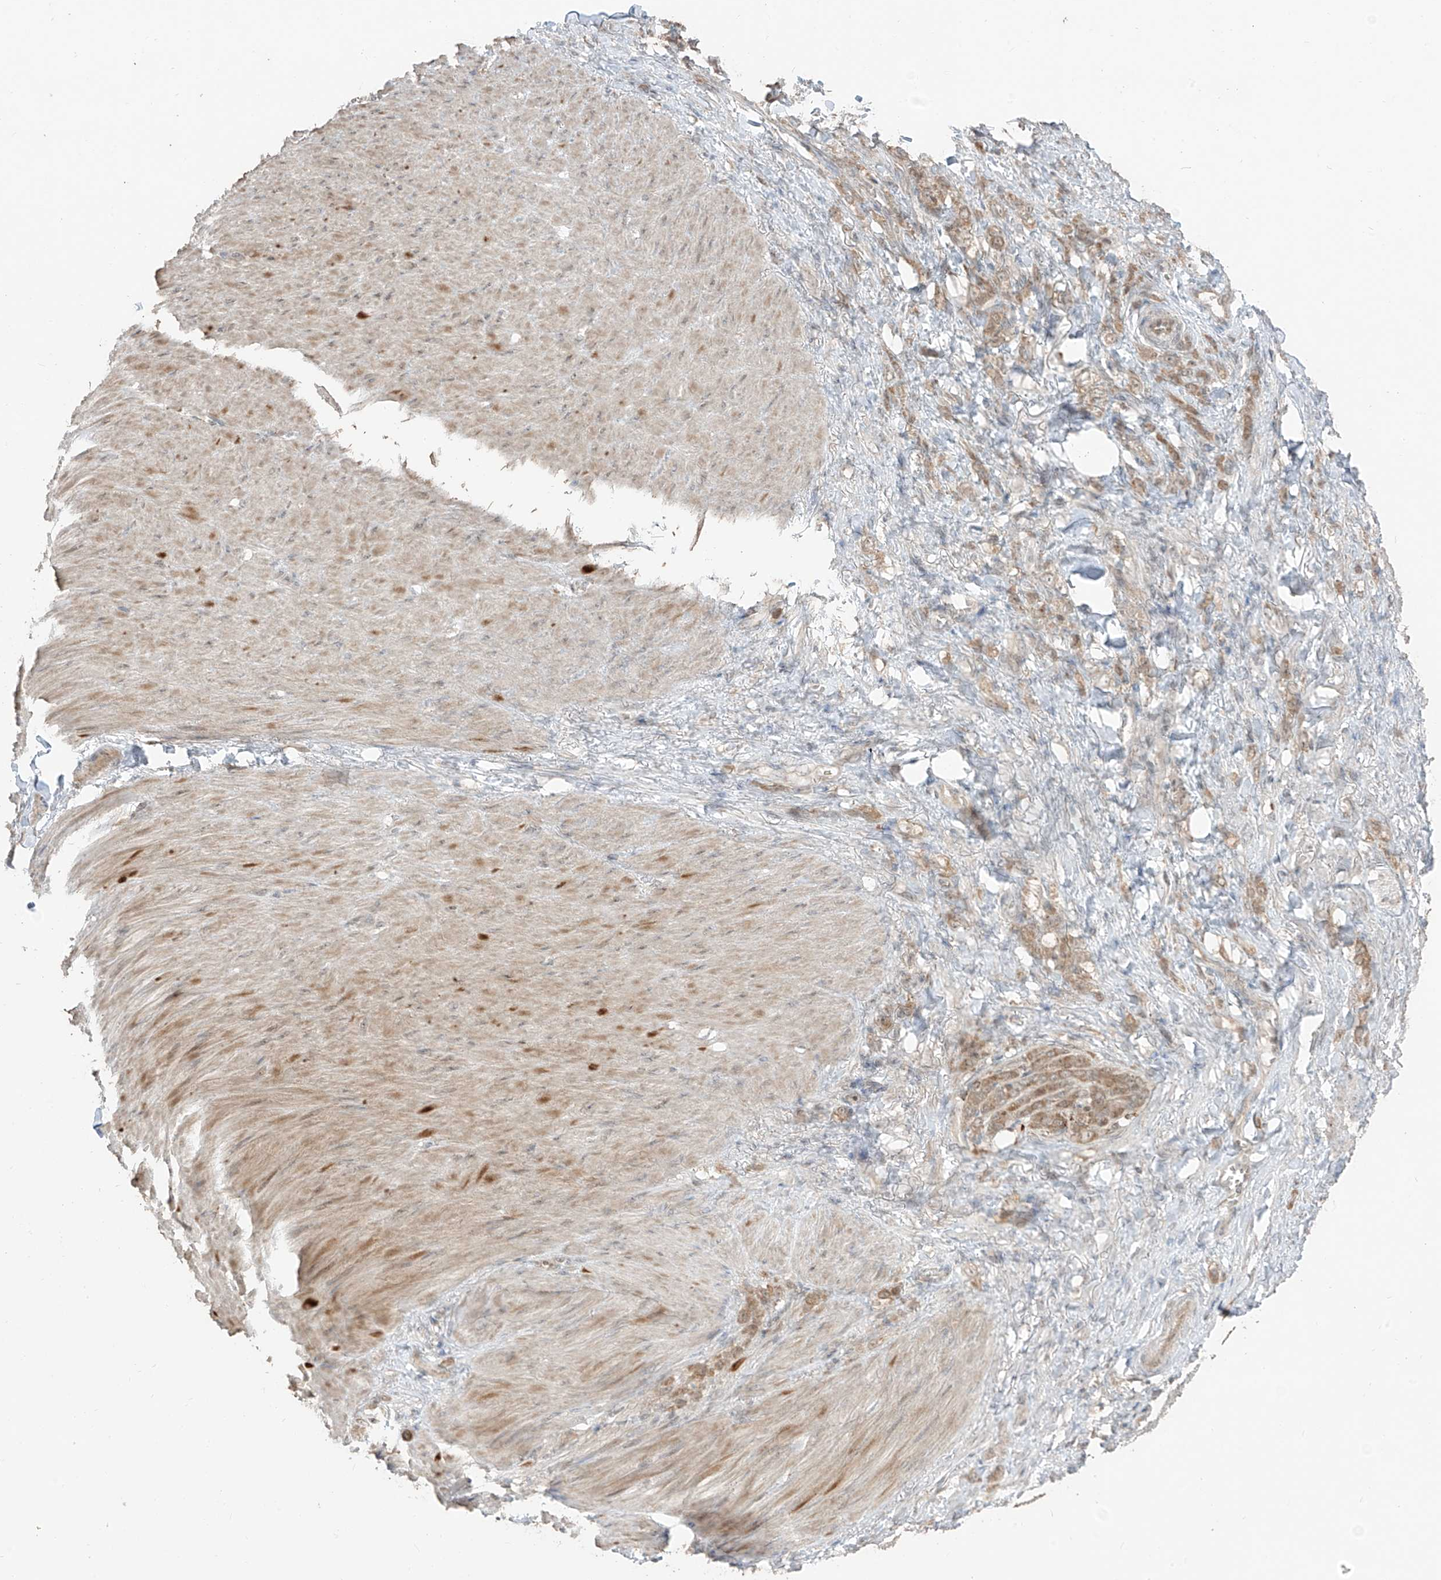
{"staining": {"intensity": "moderate", "quantity": ">75%", "location": "cytoplasmic/membranous"}, "tissue": "stomach cancer", "cell_type": "Tumor cells", "image_type": "cancer", "snomed": [{"axis": "morphology", "description": "Normal tissue, NOS"}, {"axis": "morphology", "description": "Adenocarcinoma, NOS"}, {"axis": "topography", "description": "Stomach"}], "caption": "Immunohistochemistry (IHC) of human stomach cancer displays medium levels of moderate cytoplasmic/membranous staining in about >75% of tumor cells.", "gene": "COLGALT2", "patient": {"sex": "male", "age": 82}}